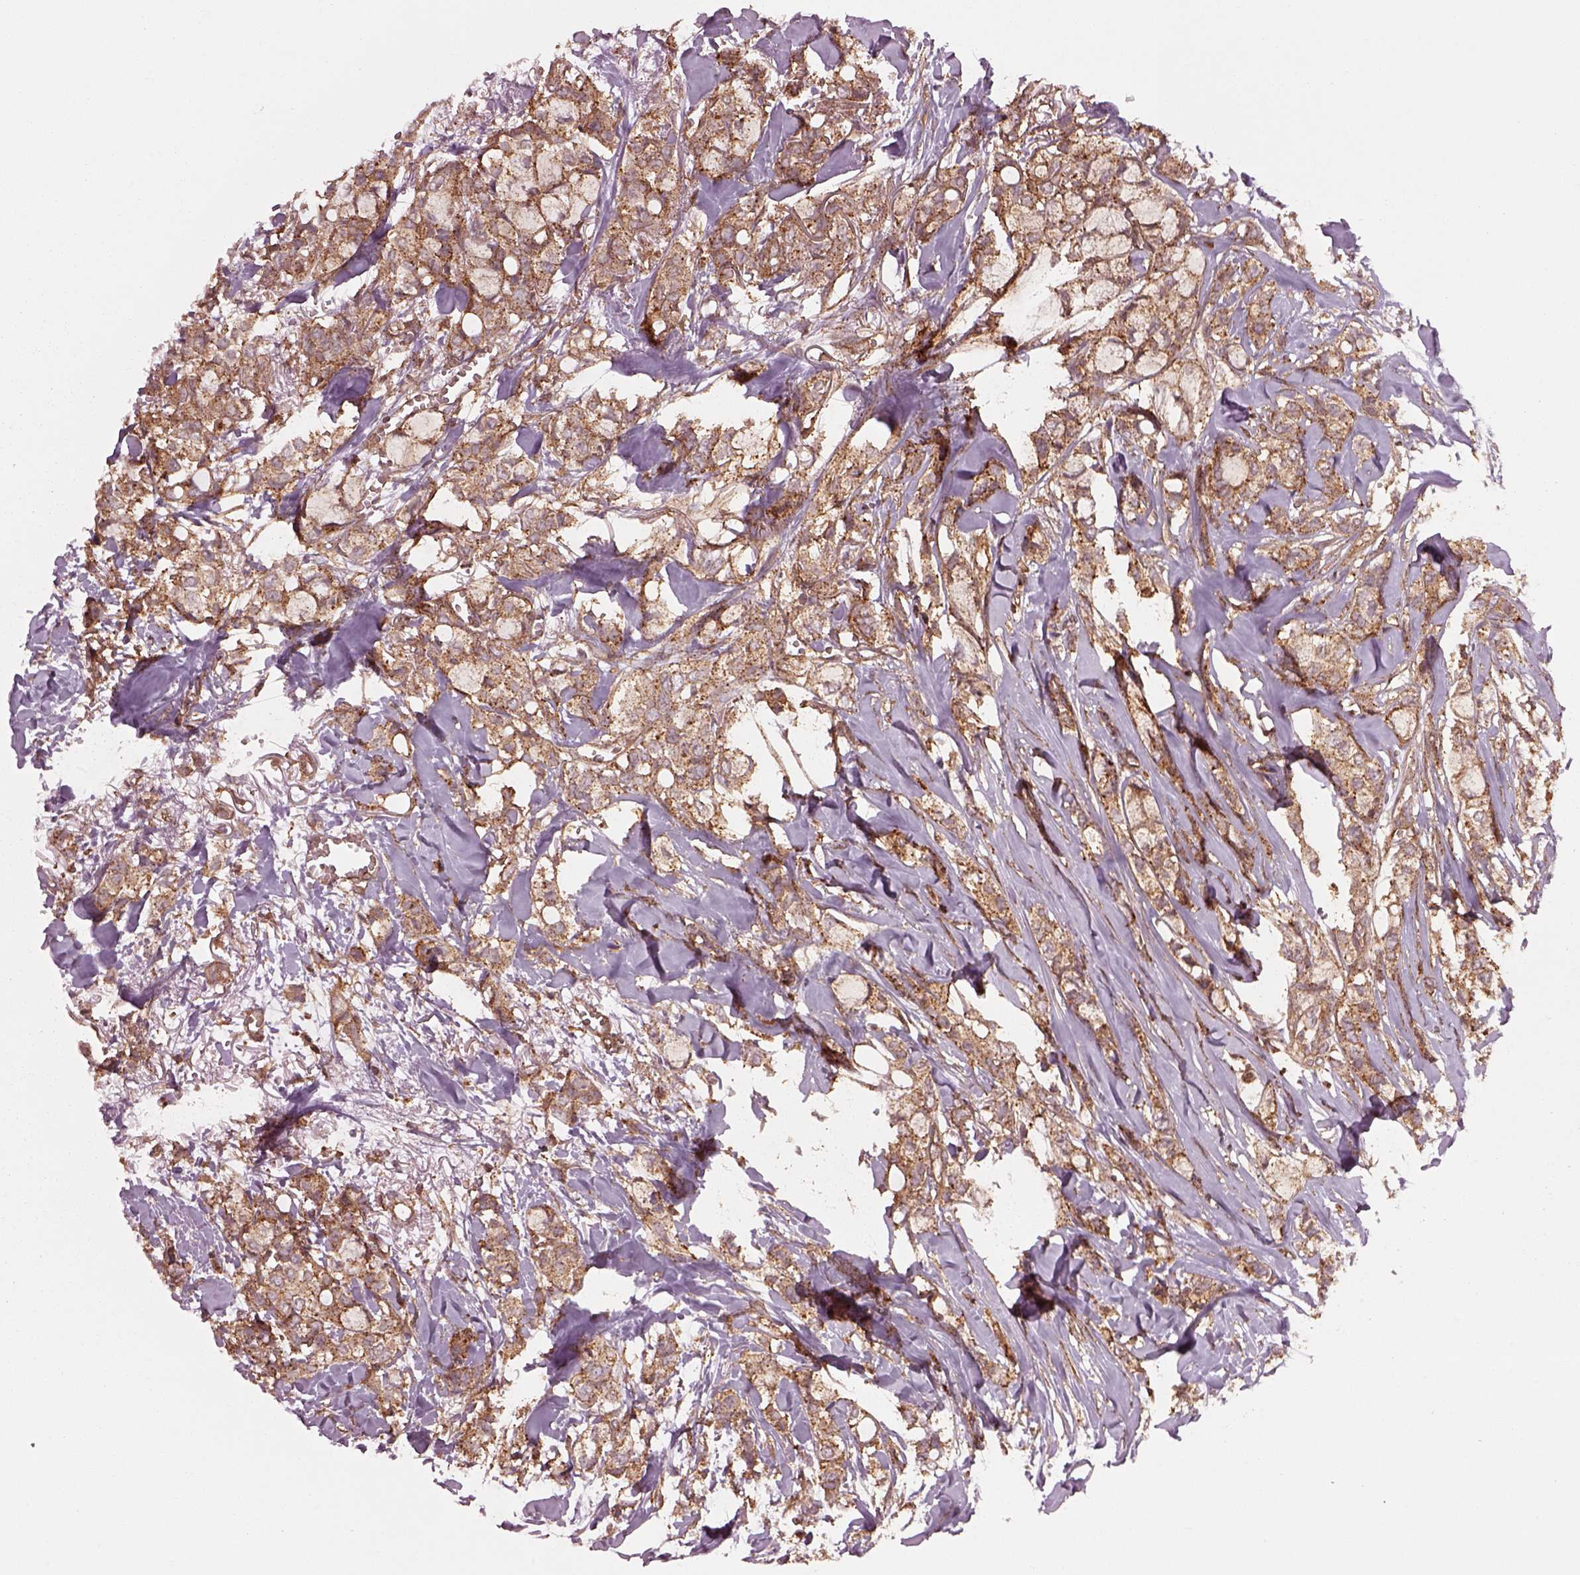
{"staining": {"intensity": "moderate", "quantity": "25%-75%", "location": "cytoplasmic/membranous"}, "tissue": "breast cancer", "cell_type": "Tumor cells", "image_type": "cancer", "snomed": [{"axis": "morphology", "description": "Duct carcinoma"}, {"axis": "topography", "description": "Breast"}], "caption": "Immunohistochemical staining of breast cancer (intraductal carcinoma) shows moderate cytoplasmic/membranous protein staining in about 25%-75% of tumor cells.", "gene": "WASHC2A", "patient": {"sex": "female", "age": 85}}